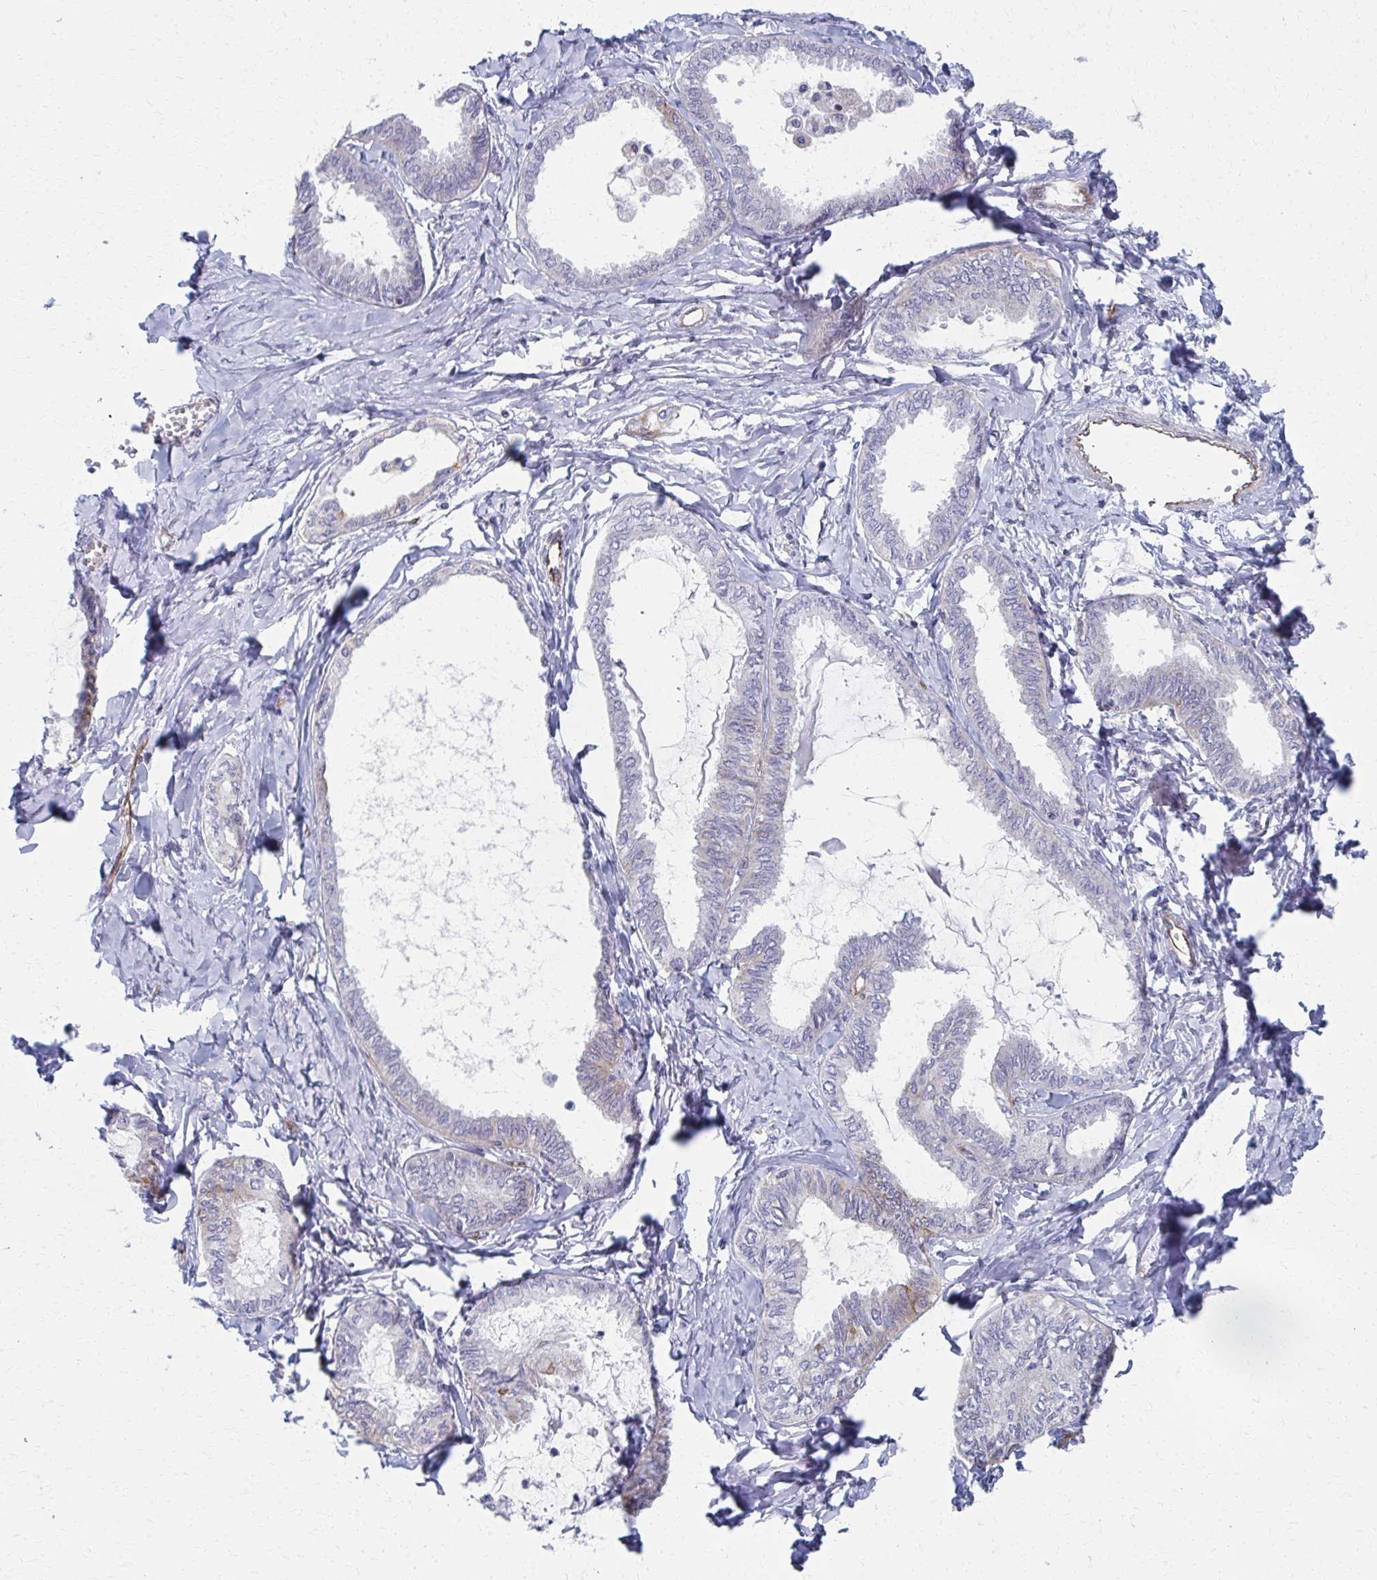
{"staining": {"intensity": "negative", "quantity": "none", "location": "none"}, "tissue": "ovarian cancer", "cell_type": "Tumor cells", "image_type": "cancer", "snomed": [{"axis": "morphology", "description": "Carcinoma, endometroid"}, {"axis": "topography", "description": "Ovary"}], "caption": "High power microscopy micrograph of an immunohistochemistry image of endometroid carcinoma (ovarian), revealing no significant positivity in tumor cells.", "gene": "FAHD1", "patient": {"sex": "female", "age": 70}}